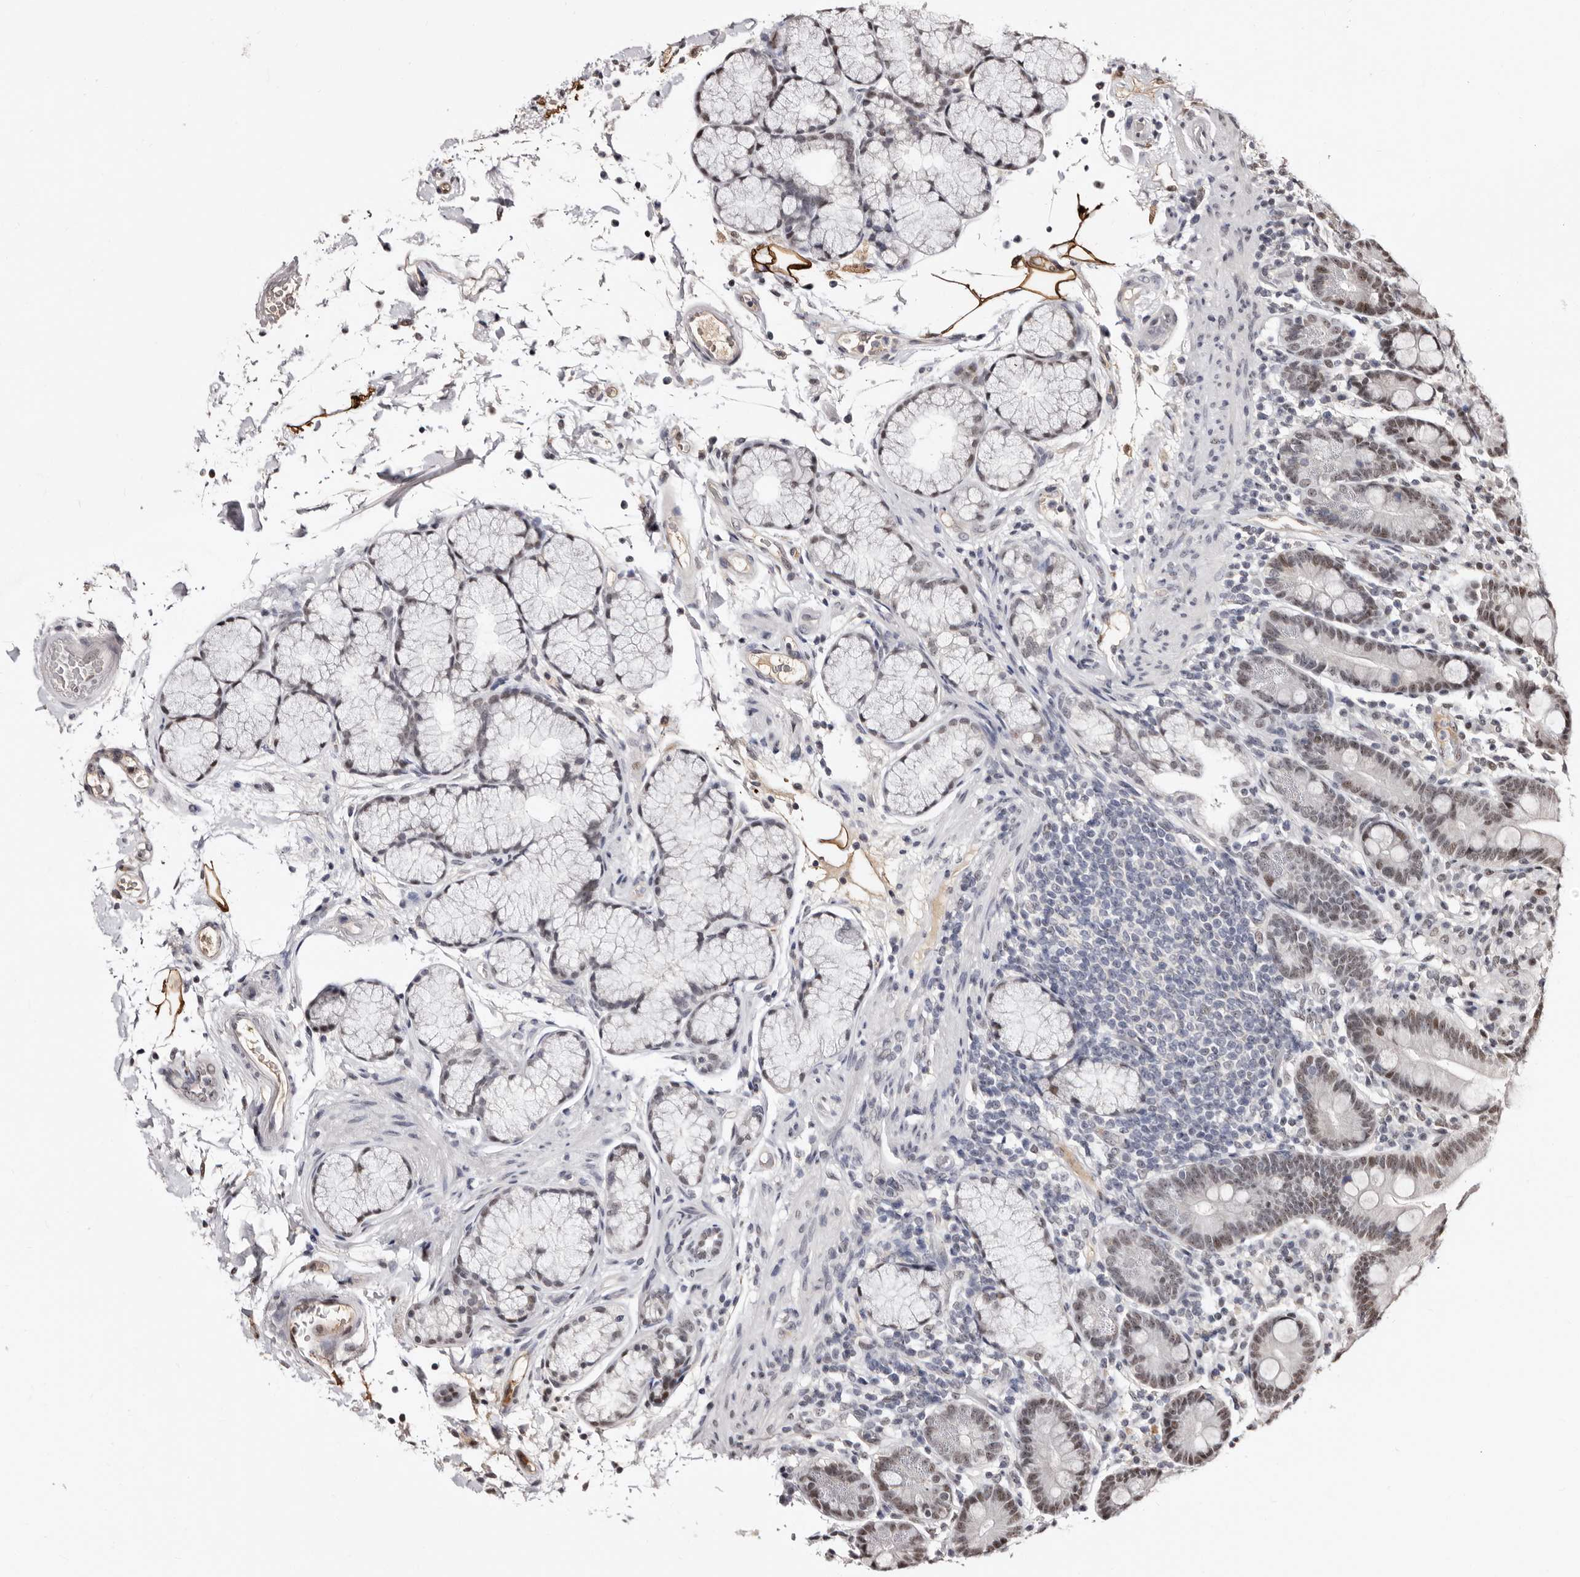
{"staining": {"intensity": "moderate", "quantity": "25%-75%", "location": "nuclear"}, "tissue": "duodenum", "cell_type": "Glandular cells", "image_type": "normal", "snomed": [{"axis": "morphology", "description": "Normal tissue, NOS"}, {"axis": "topography", "description": "Small intestine, NOS"}], "caption": "Brown immunohistochemical staining in unremarkable duodenum reveals moderate nuclear staining in about 25%-75% of glandular cells. (DAB IHC, brown staining for protein, blue staining for nuclei).", "gene": "ANAPC11", "patient": {"sex": "female", "age": 71}}